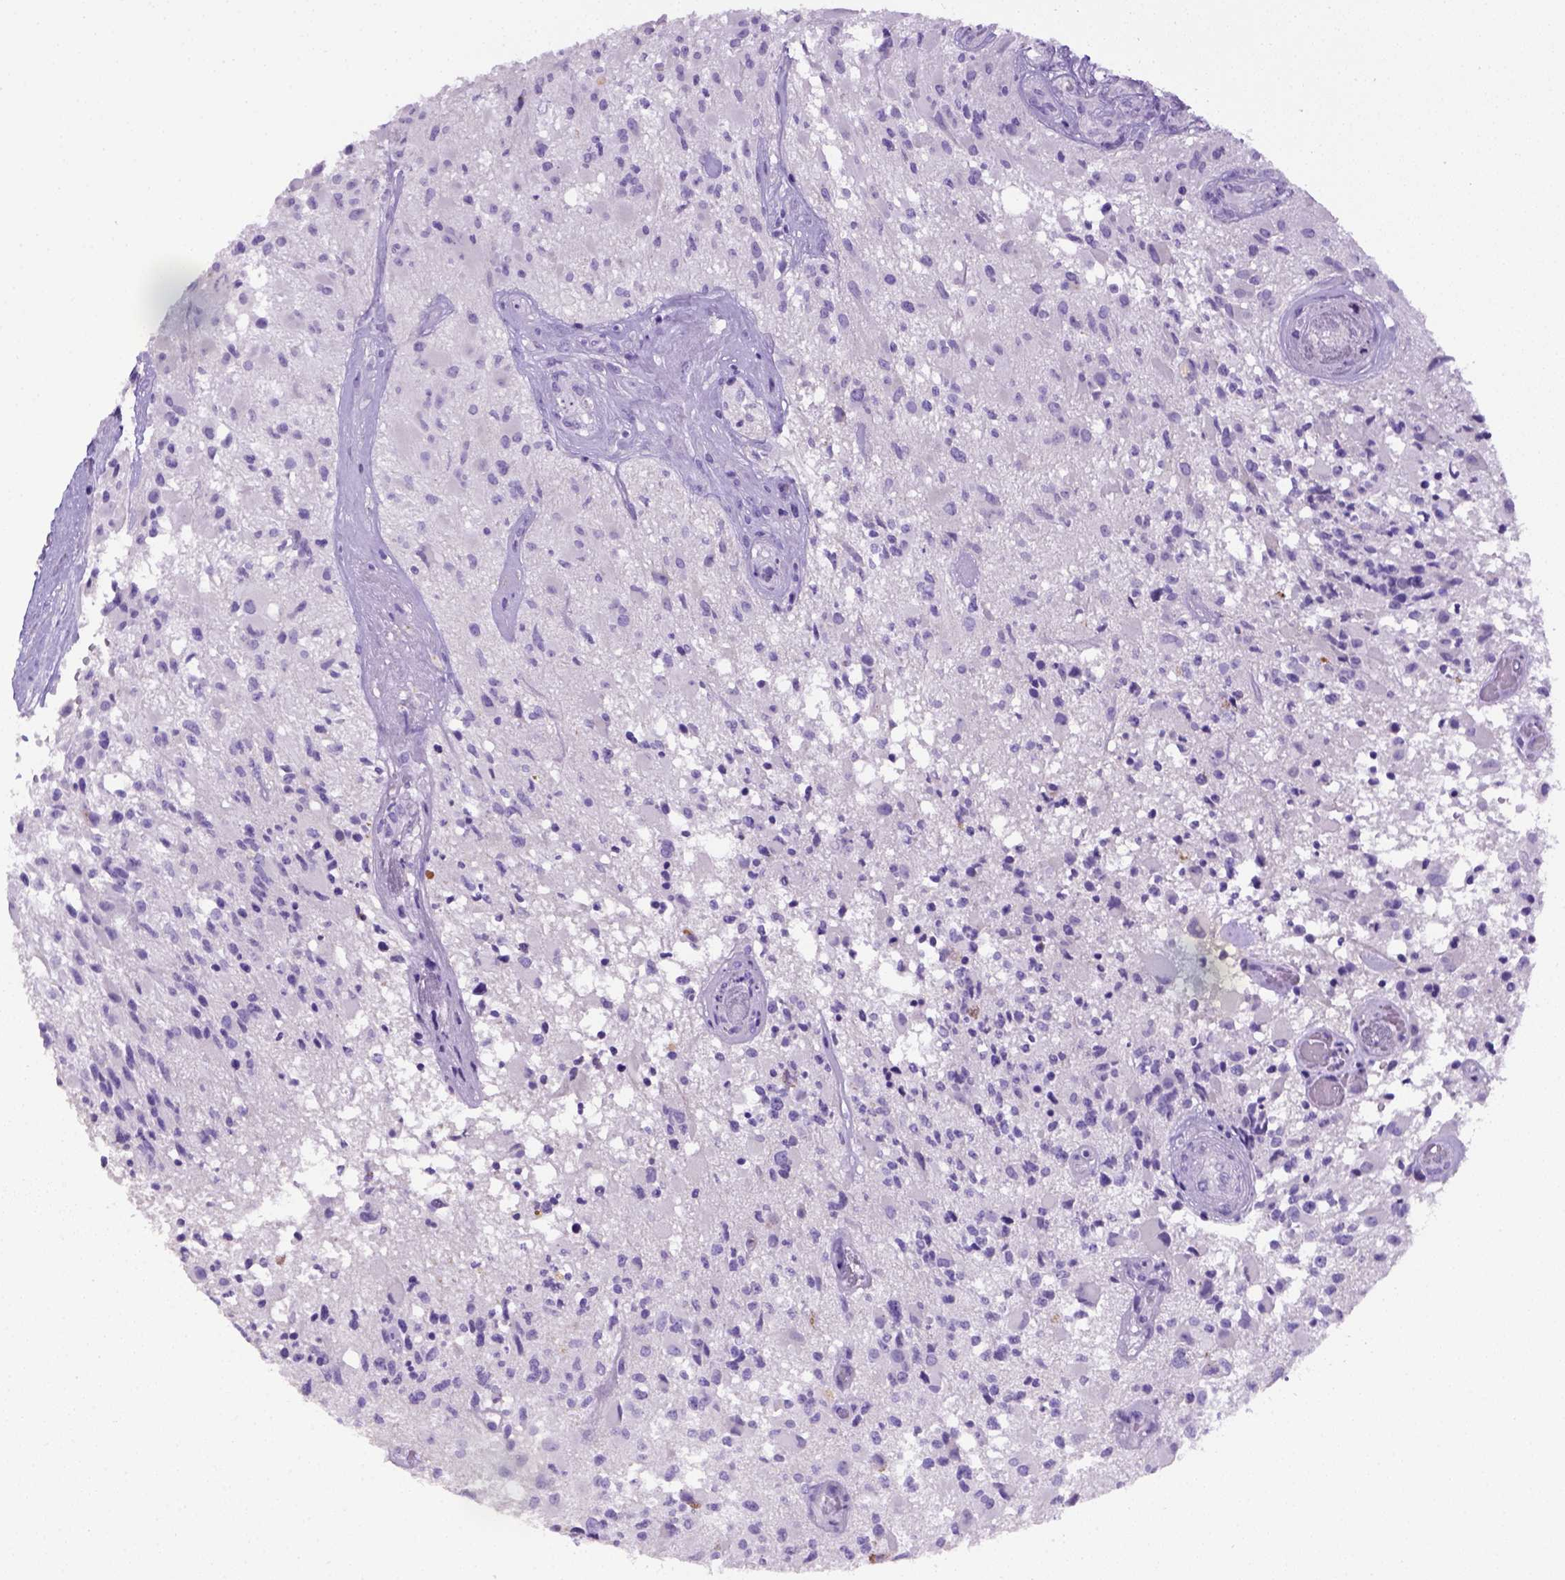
{"staining": {"intensity": "negative", "quantity": "none", "location": "none"}, "tissue": "glioma", "cell_type": "Tumor cells", "image_type": "cancer", "snomed": [{"axis": "morphology", "description": "Glioma, malignant, High grade"}, {"axis": "topography", "description": "Brain"}], "caption": "The image reveals no significant expression in tumor cells of glioma. The staining was performed using DAB (3,3'-diaminobenzidine) to visualize the protein expression in brown, while the nuclei were stained in blue with hematoxylin (Magnification: 20x).", "gene": "KRT71", "patient": {"sex": "female", "age": 63}}